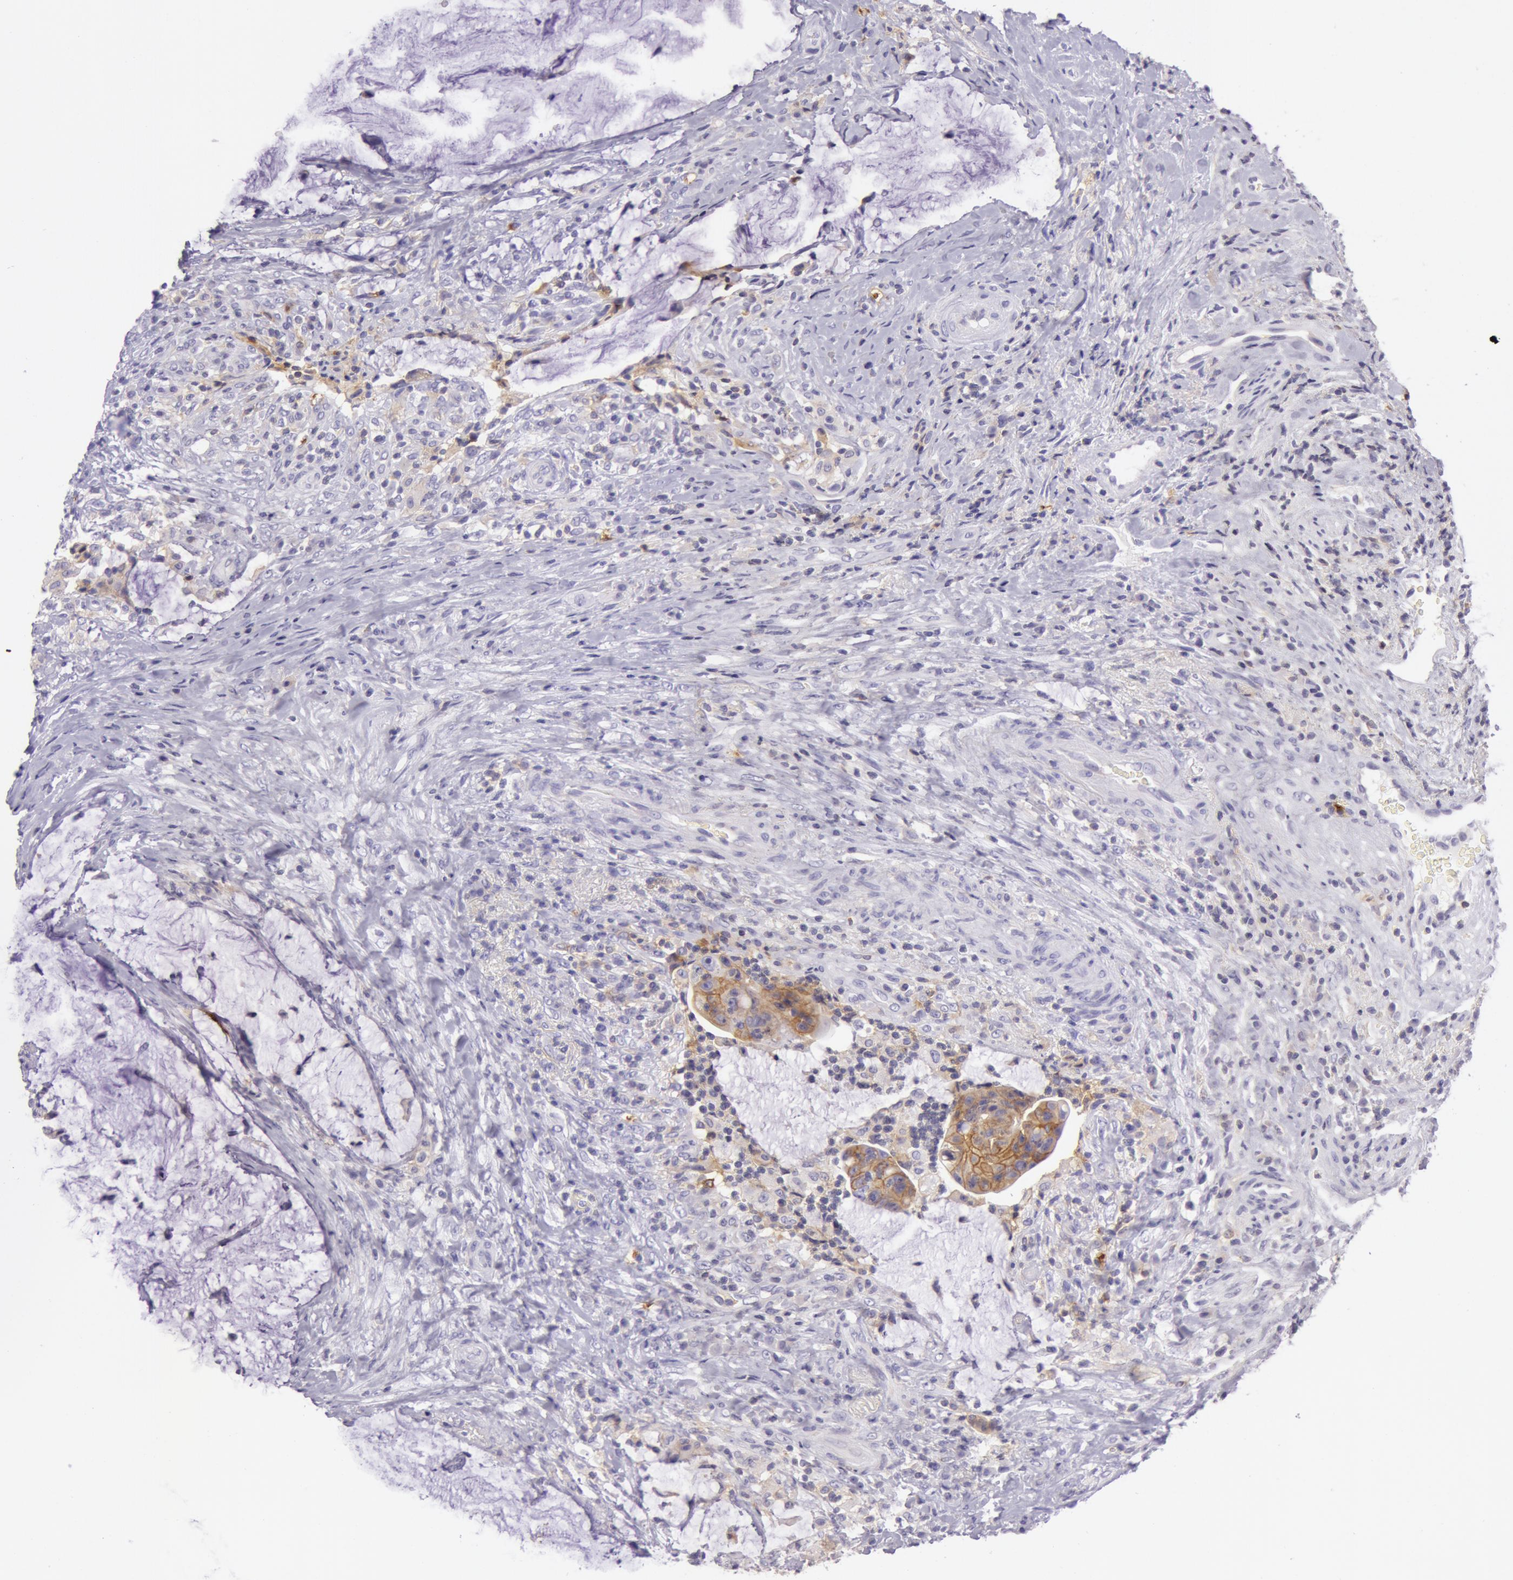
{"staining": {"intensity": "moderate", "quantity": "<25%", "location": "cytoplasmic/membranous"}, "tissue": "colorectal cancer", "cell_type": "Tumor cells", "image_type": "cancer", "snomed": [{"axis": "morphology", "description": "Adenocarcinoma, NOS"}, {"axis": "topography", "description": "Rectum"}], "caption": "An image of human colorectal adenocarcinoma stained for a protein exhibits moderate cytoplasmic/membranous brown staining in tumor cells.", "gene": "LY75", "patient": {"sex": "female", "age": 71}}